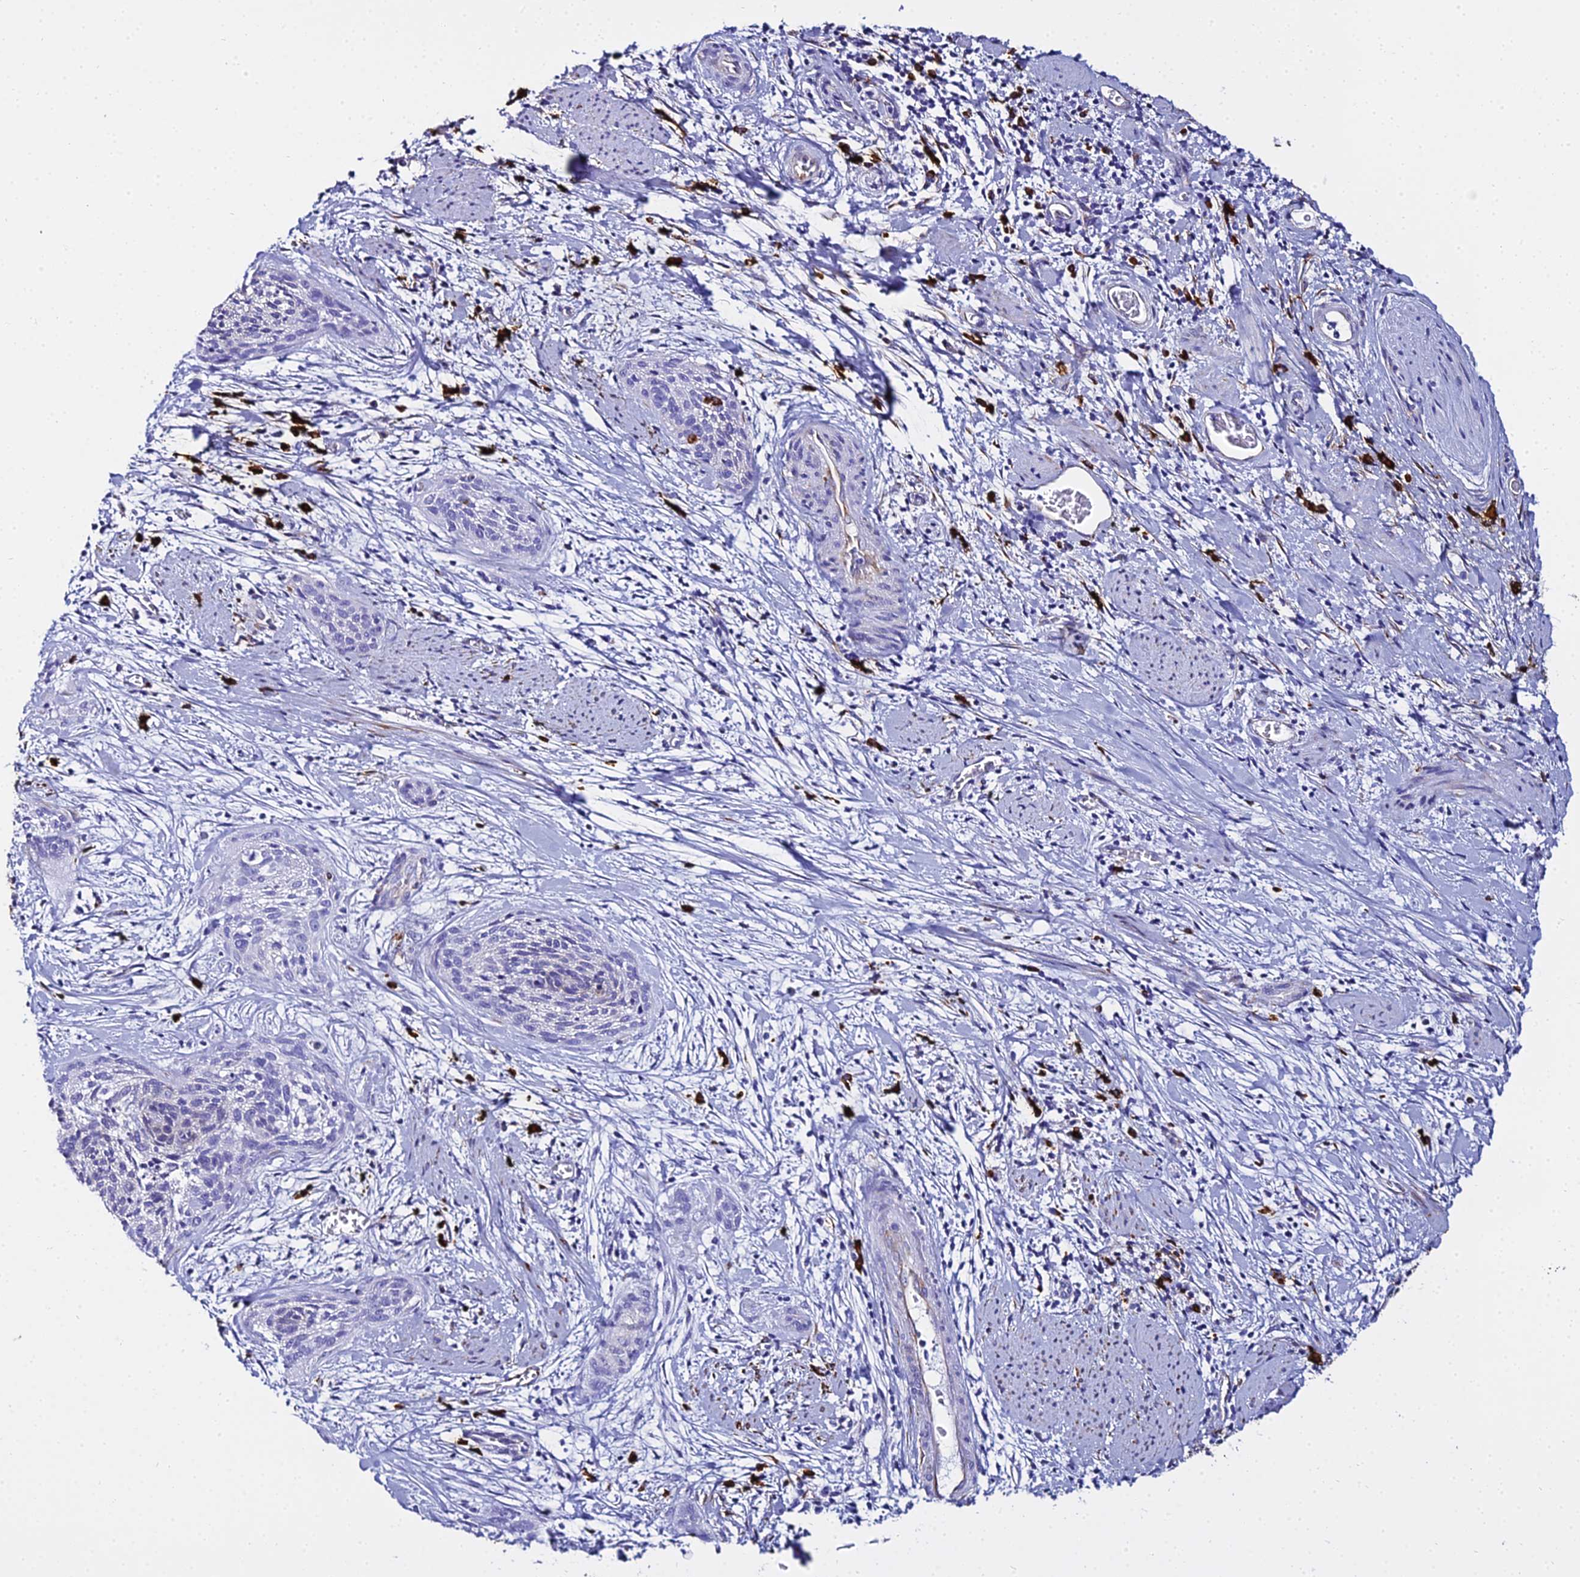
{"staining": {"intensity": "weak", "quantity": "<25%", "location": "cytoplasmic/membranous"}, "tissue": "cervical cancer", "cell_type": "Tumor cells", "image_type": "cancer", "snomed": [{"axis": "morphology", "description": "Squamous cell carcinoma, NOS"}, {"axis": "topography", "description": "Cervix"}], "caption": "Tumor cells are negative for brown protein staining in cervical squamous cell carcinoma.", "gene": "TXNDC5", "patient": {"sex": "female", "age": 55}}